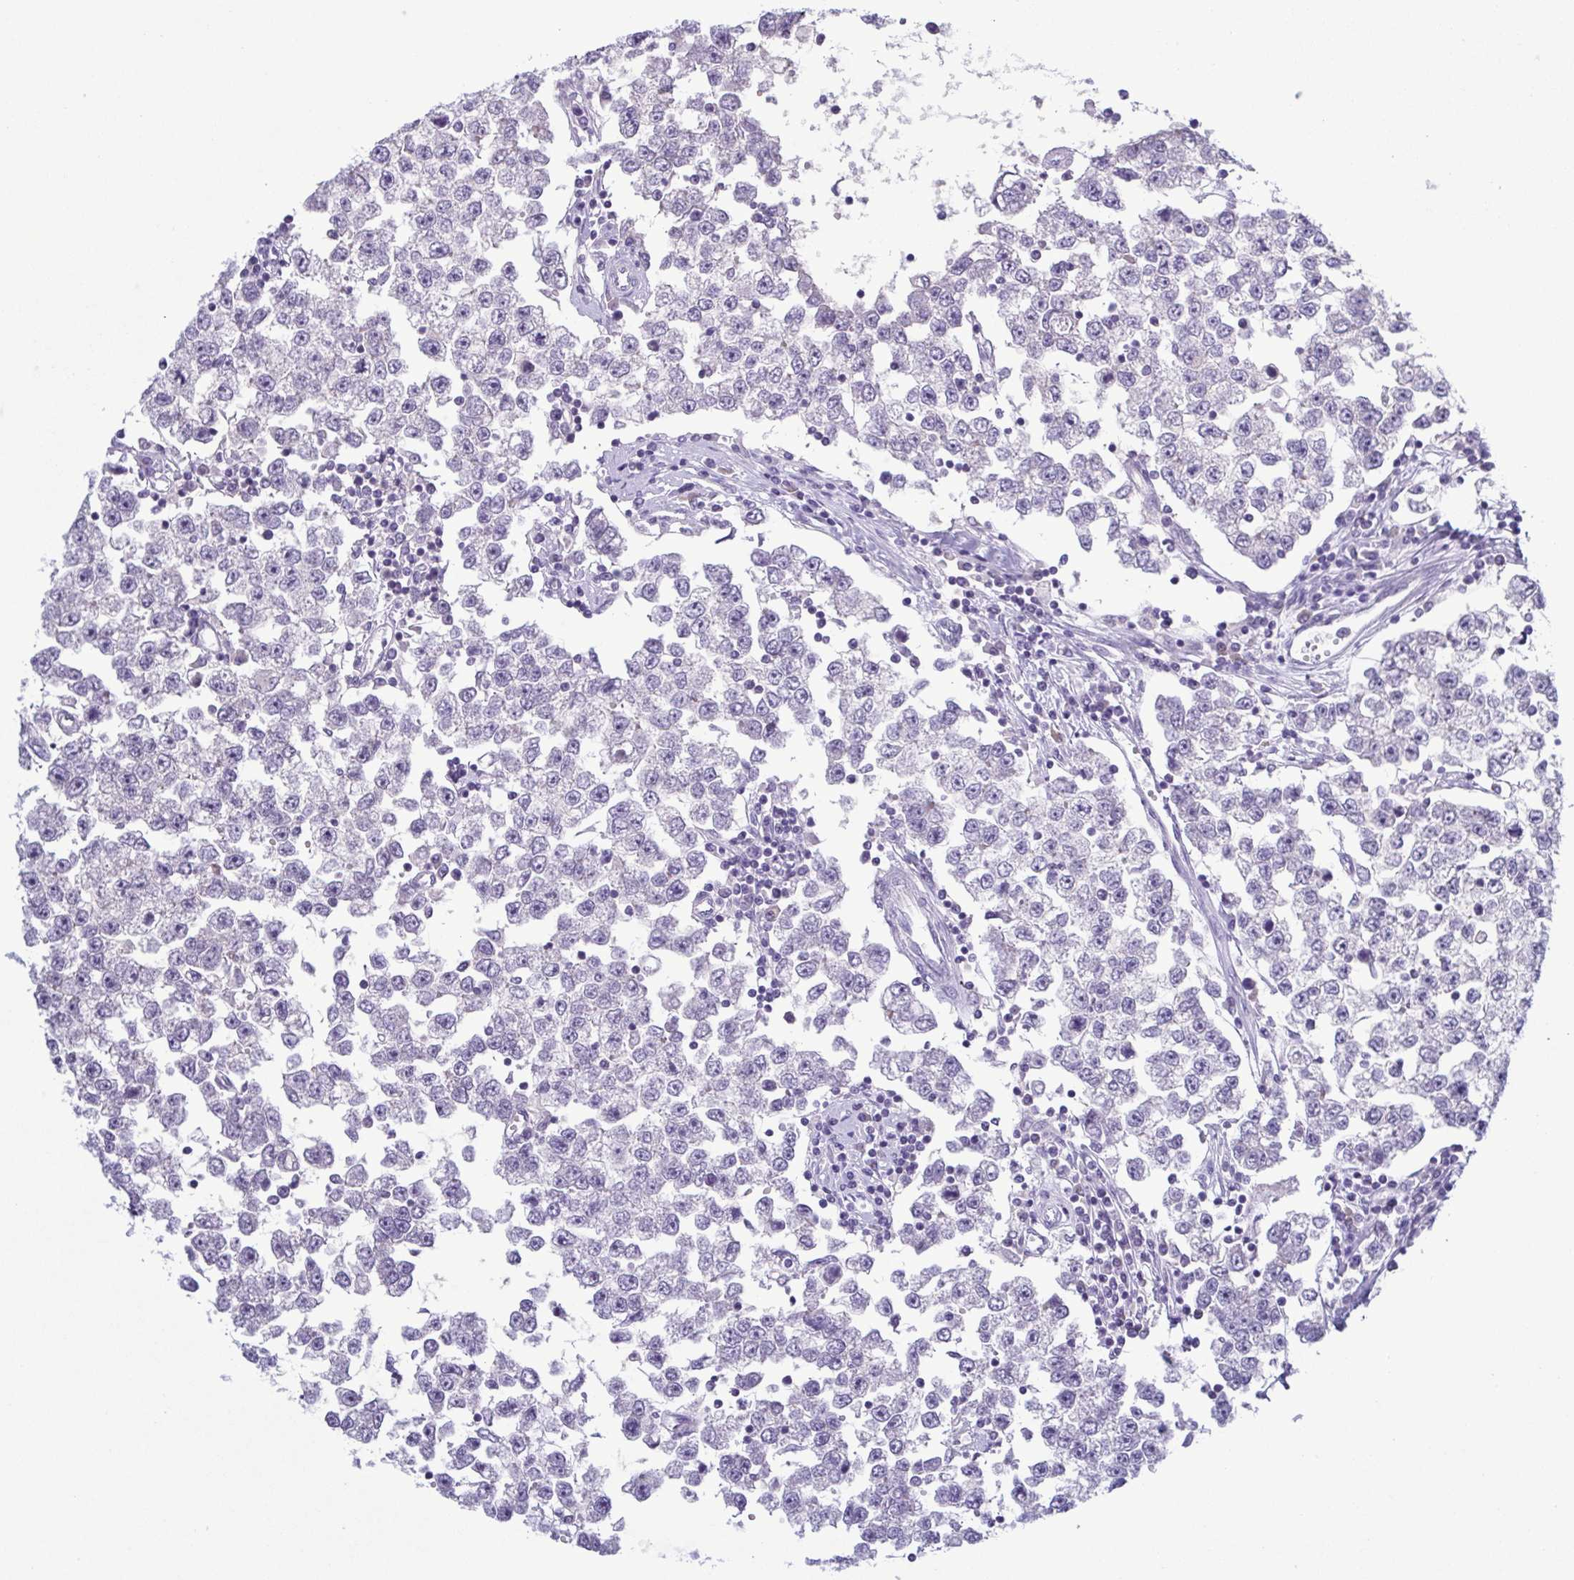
{"staining": {"intensity": "negative", "quantity": "none", "location": "none"}, "tissue": "testis cancer", "cell_type": "Tumor cells", "image_type": "cancer", "snomed": [{"axis": "morphology", "description": "Seminoma, NOS"}, {"axis": "topography", "description": "Testis"}], "caption": "Immunohistochemistry histopathology image of neoplastic tissue: human testis cancer (seminoma) stained with DAB (3,3'-diaminobenzidine) reveals no significant protein positivity in tumor cells.", "gene": "INAFM1", "patient": {"sex": "male", "age": 34}}